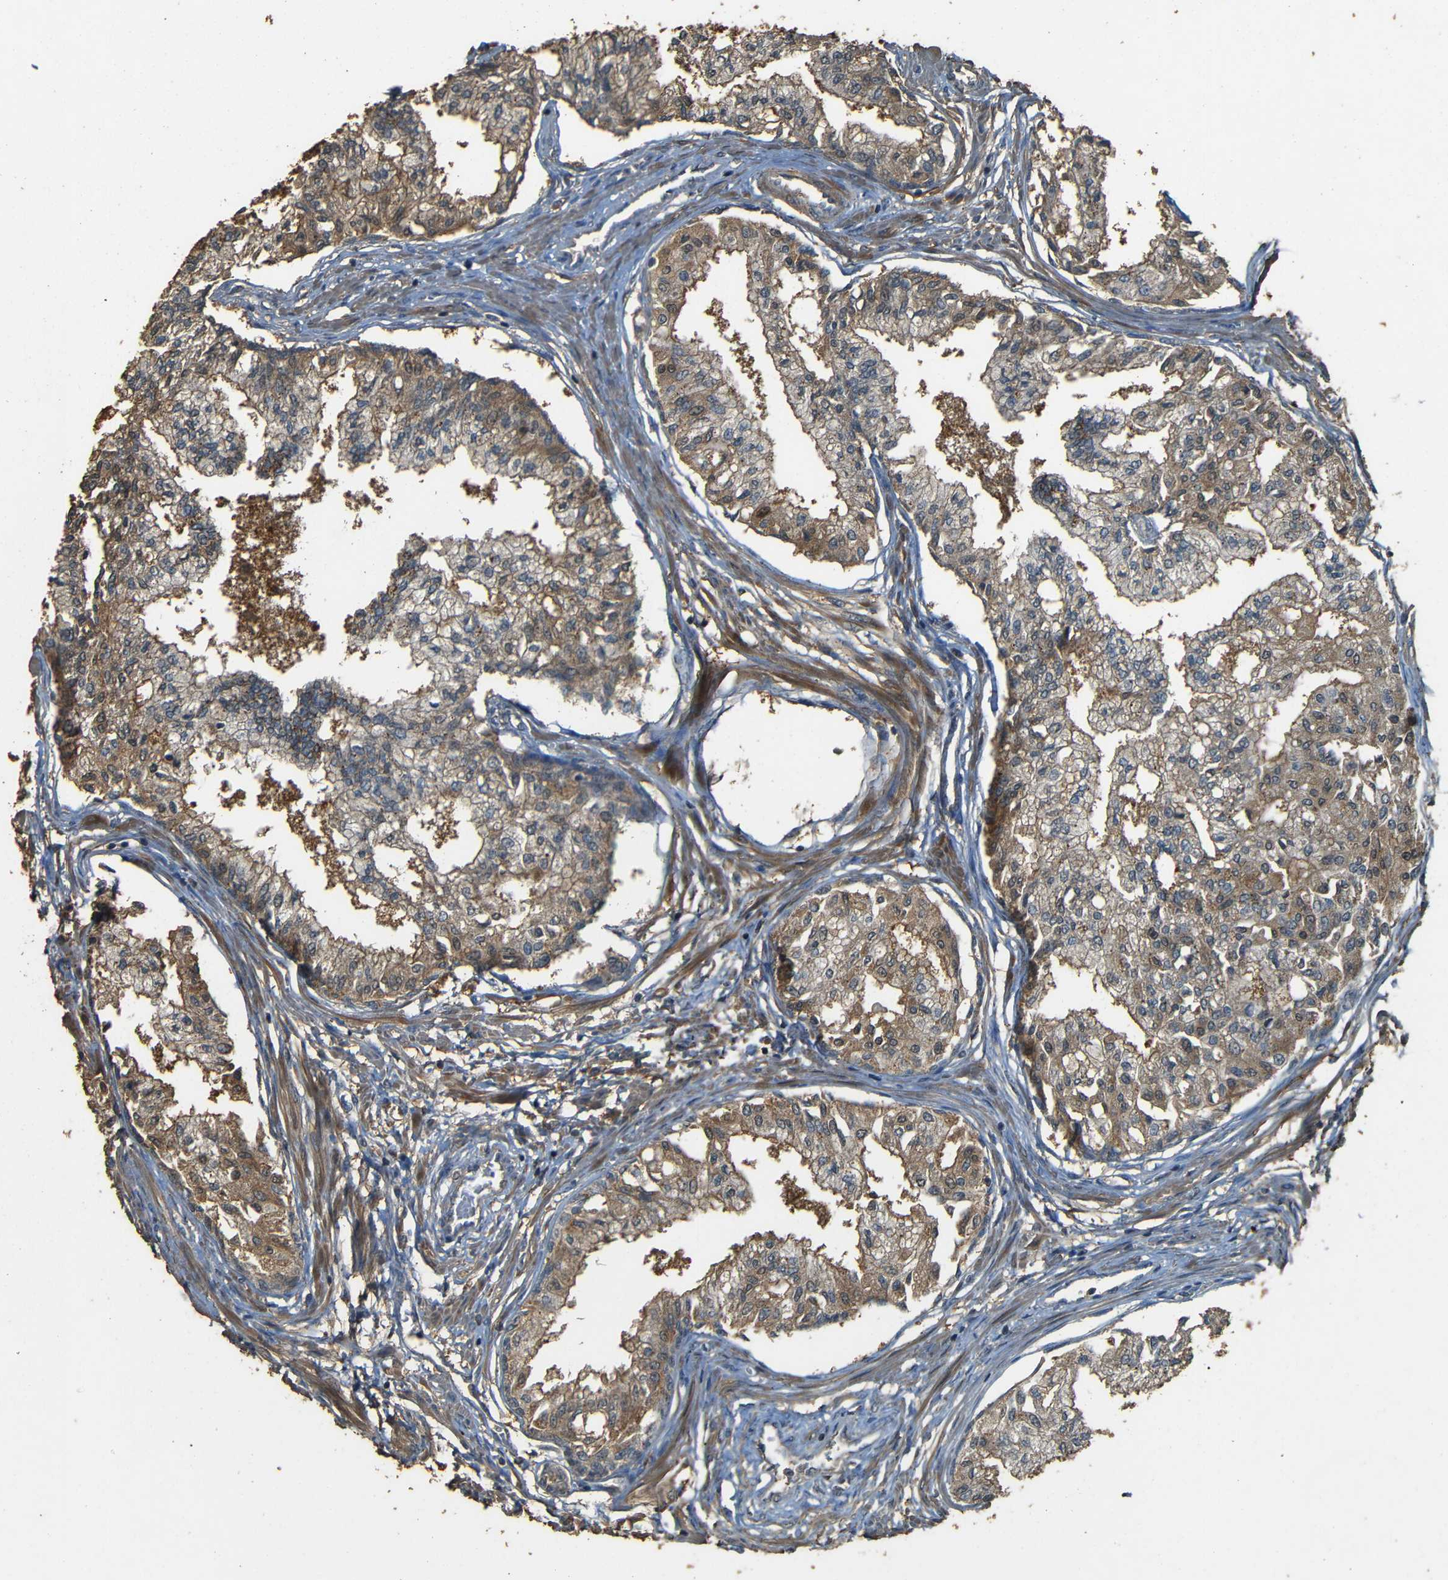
{"staining": {"intensity": "moderate", "quantity": ">75%", "location": "cytoplasmic/membranous"}, "tissue": "prostate", "cell_type": "Glandular cells", "image_type": "normal", "snomed": [{"axis": "morphology", "description": "Normal tissue, NOS"}, {"axis": "topography", "description": "Prostate"}, {"axis": "topography", "description": "Seminal veicle"}], "caption": "Brown immunohistochemical staining in unremarkable prostate shows moderate cytoplasmic/membranous positivity in about >75% of glandular cells. (DAB (3,3'-diaminobenzidine) IHC, brown staining for protein, blue staining for nuclei).", "gene": "PDE5A", "patient": {"sex": "male", "age": 60}}